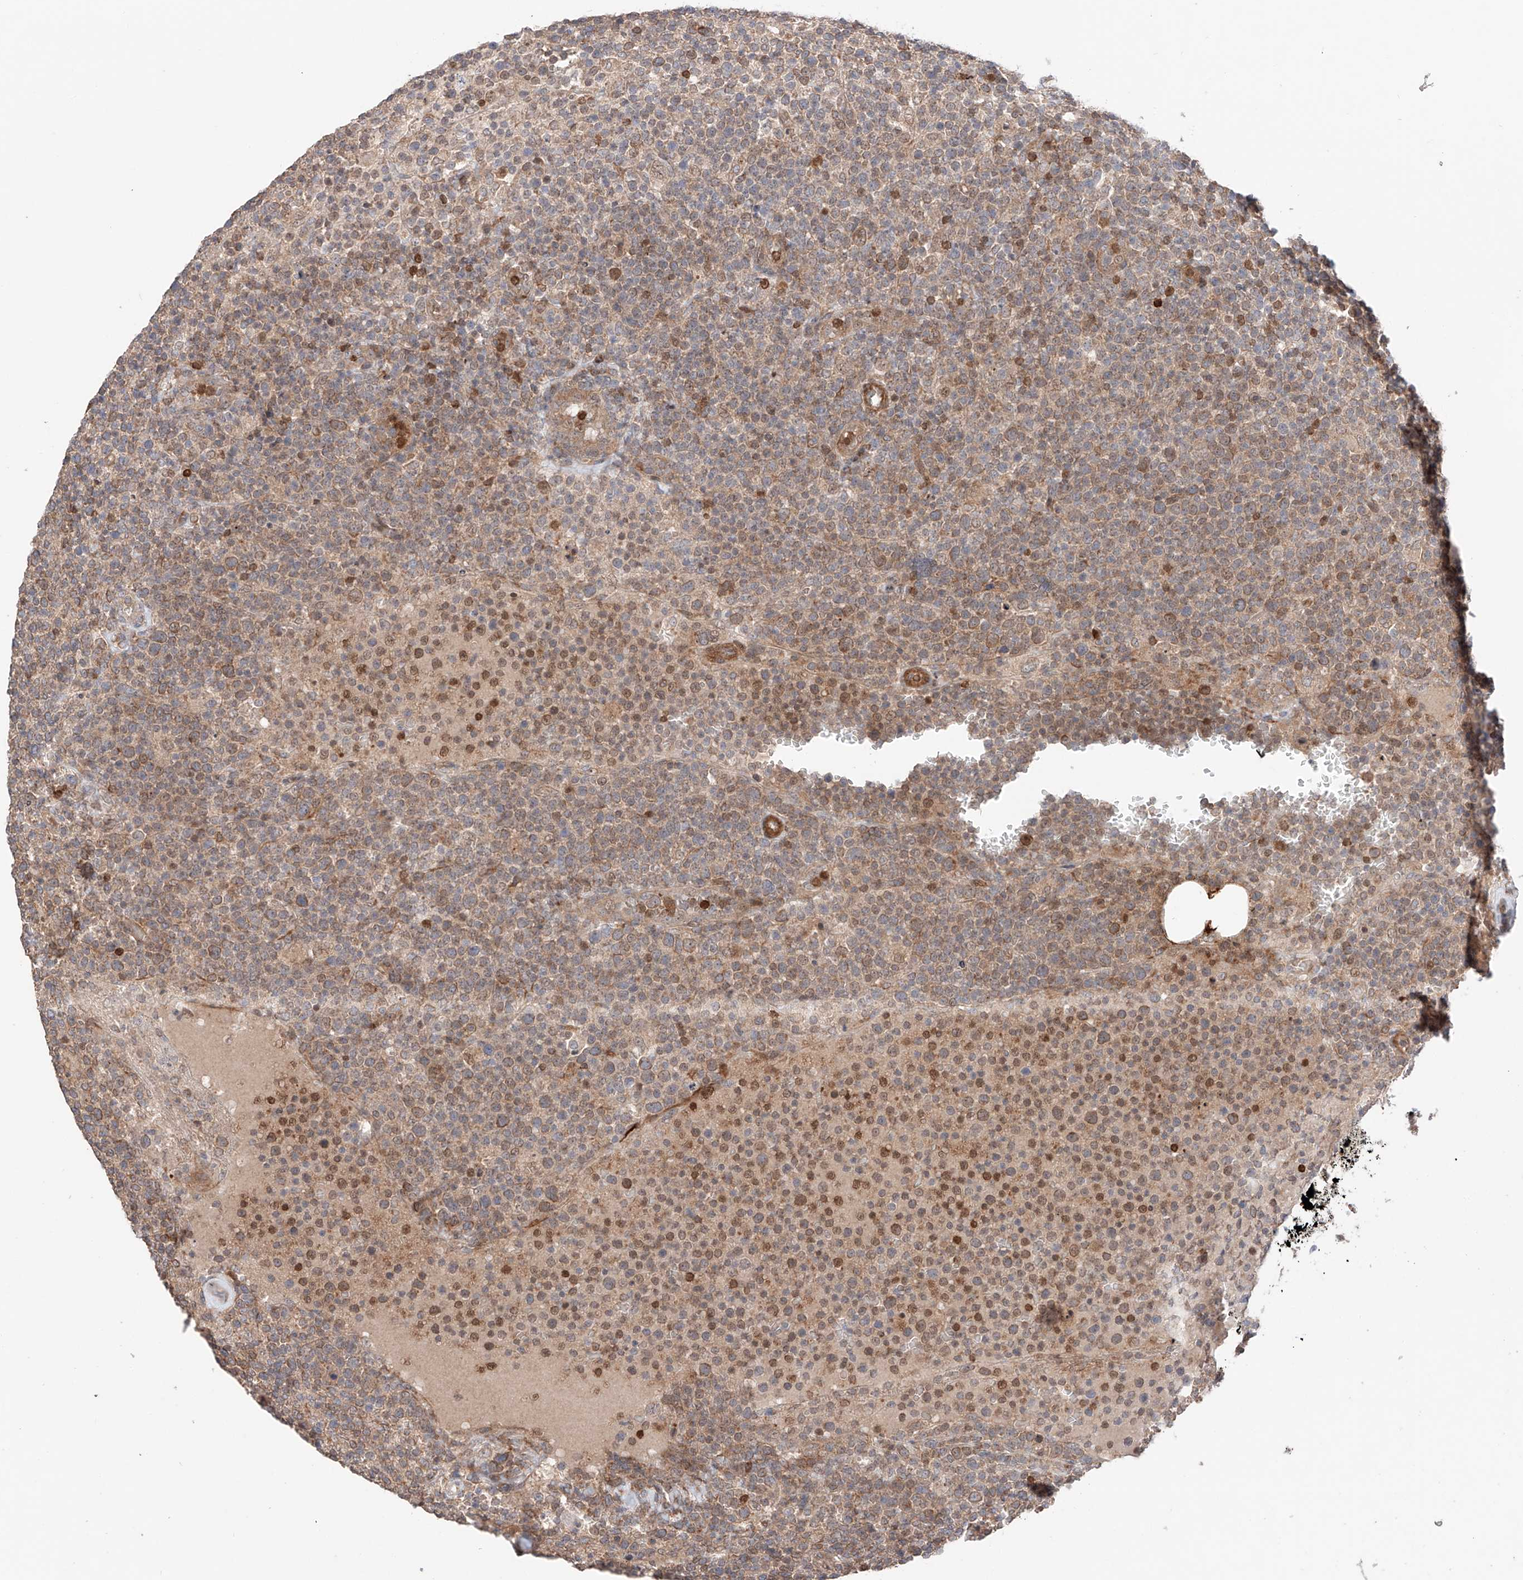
{"staining": {"intensity": "moderate", "quantity": "25%-75%", "location": "cytoplasmic/membranous"}, "tissue": "lymphoma", "cell_type": "Tumor cells", "image_type": "cancer", "snomed": [{"axis": "morphology", "description": "Malignant lymphoma, non-Hodgkin's type, High grade"}, {"axis": "topography", "description": "Lymph node"}], "caption": "A brown stain labels moderate cytoplasmic/membranous staining of a protein in human lymphoma tumor cells.", "gene": "IGSF22", "patient": {"sex": "male", "age": 61}}